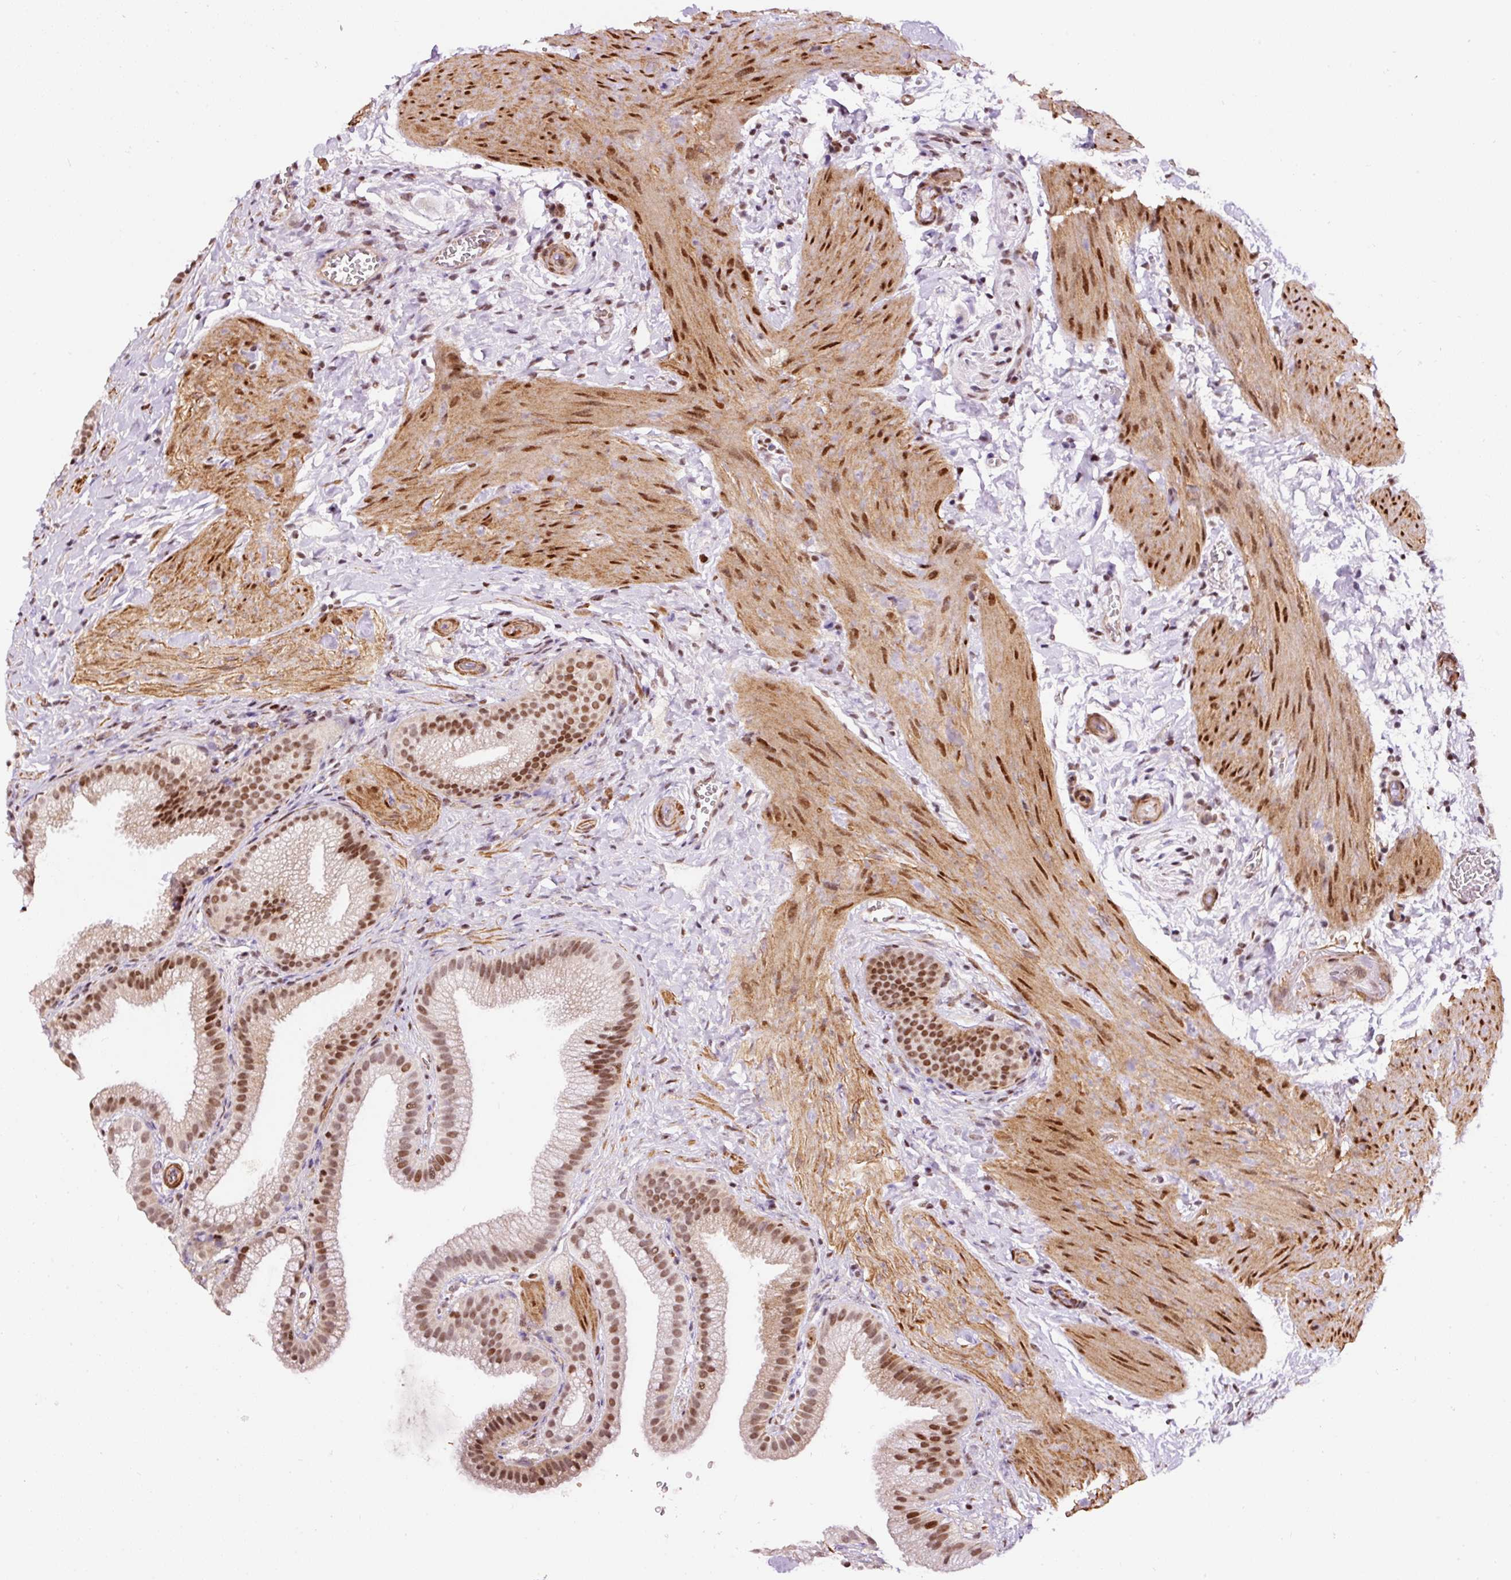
{"staining": {"intensity": "moderate", "quantity": ">75%", "location": "nuclear"}, "tissue": "gallbladder", "cell_type": "Glandular cells", "image_type": "normal", "snomed": [{"axis": "morphology", "description": "Normal tissue, NOS"}, {"axis": "topography", "description": "Gallbladder"}], "caption": "A micrograph of gallbladder stained for a protein displays moderate nuclear brown staining in glandular cells.", "gene": "HNRNPC", "patient": {"sex": "female", "age": 63}}